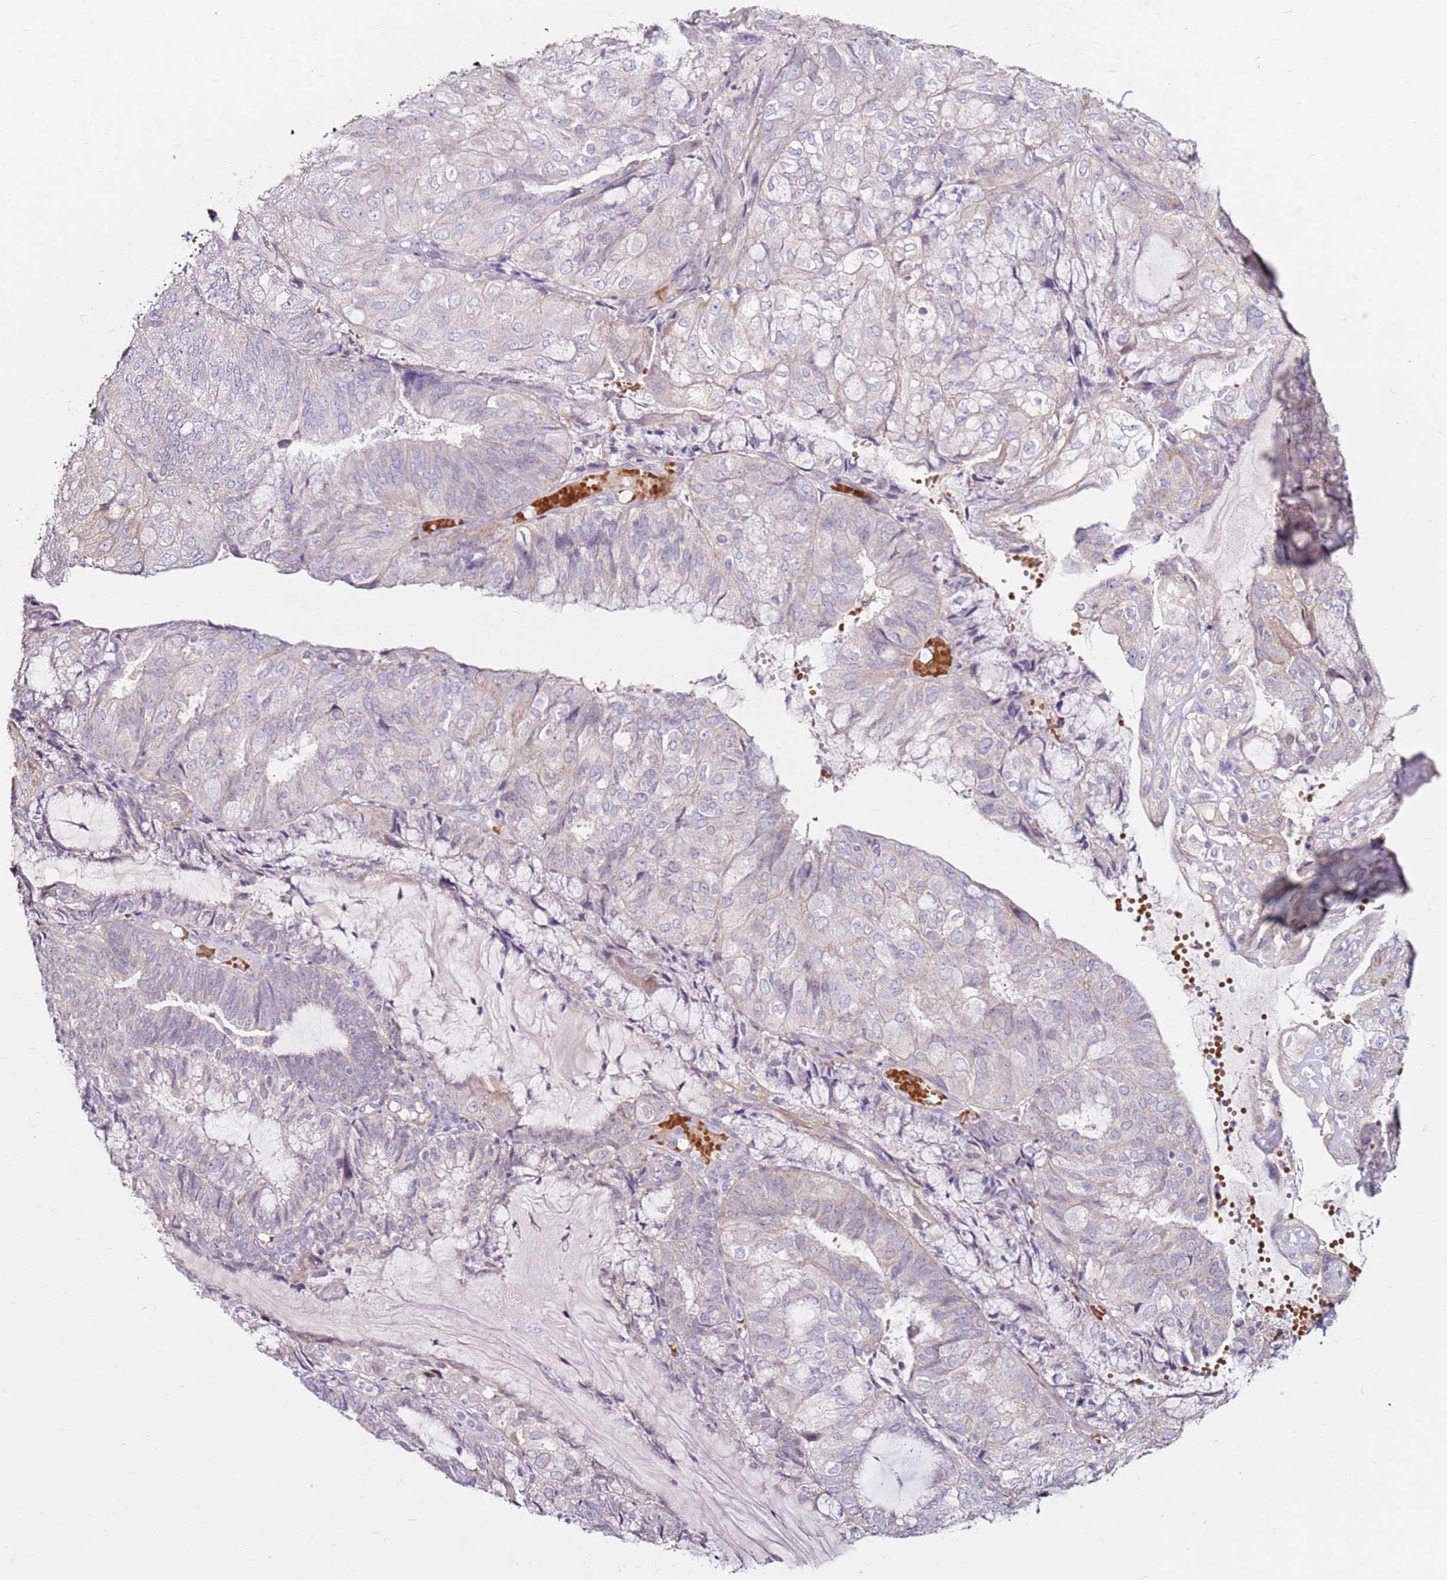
{"staining": {"intensity": "negative", "quantity": "none", "location": "none"}, "tissue": "endometrial cancer", "cell_type": "Tumor cells", "image_type": "cancer", "snomed": [{"axis": "morphology", "description": "Adenocarcinoma, NOS"}, {"axis": "topography", "description": "Endometrium"}], "caption": "Tumor cells show no significant positivity in endometrial cancer. Brightfield microscopy of immunohistochemistry stained with DAB (brown) and hematoxylin (blue), captured at high magnification.", "gene": "RARS2", "patient": {"sex": "female", "age": 81}}